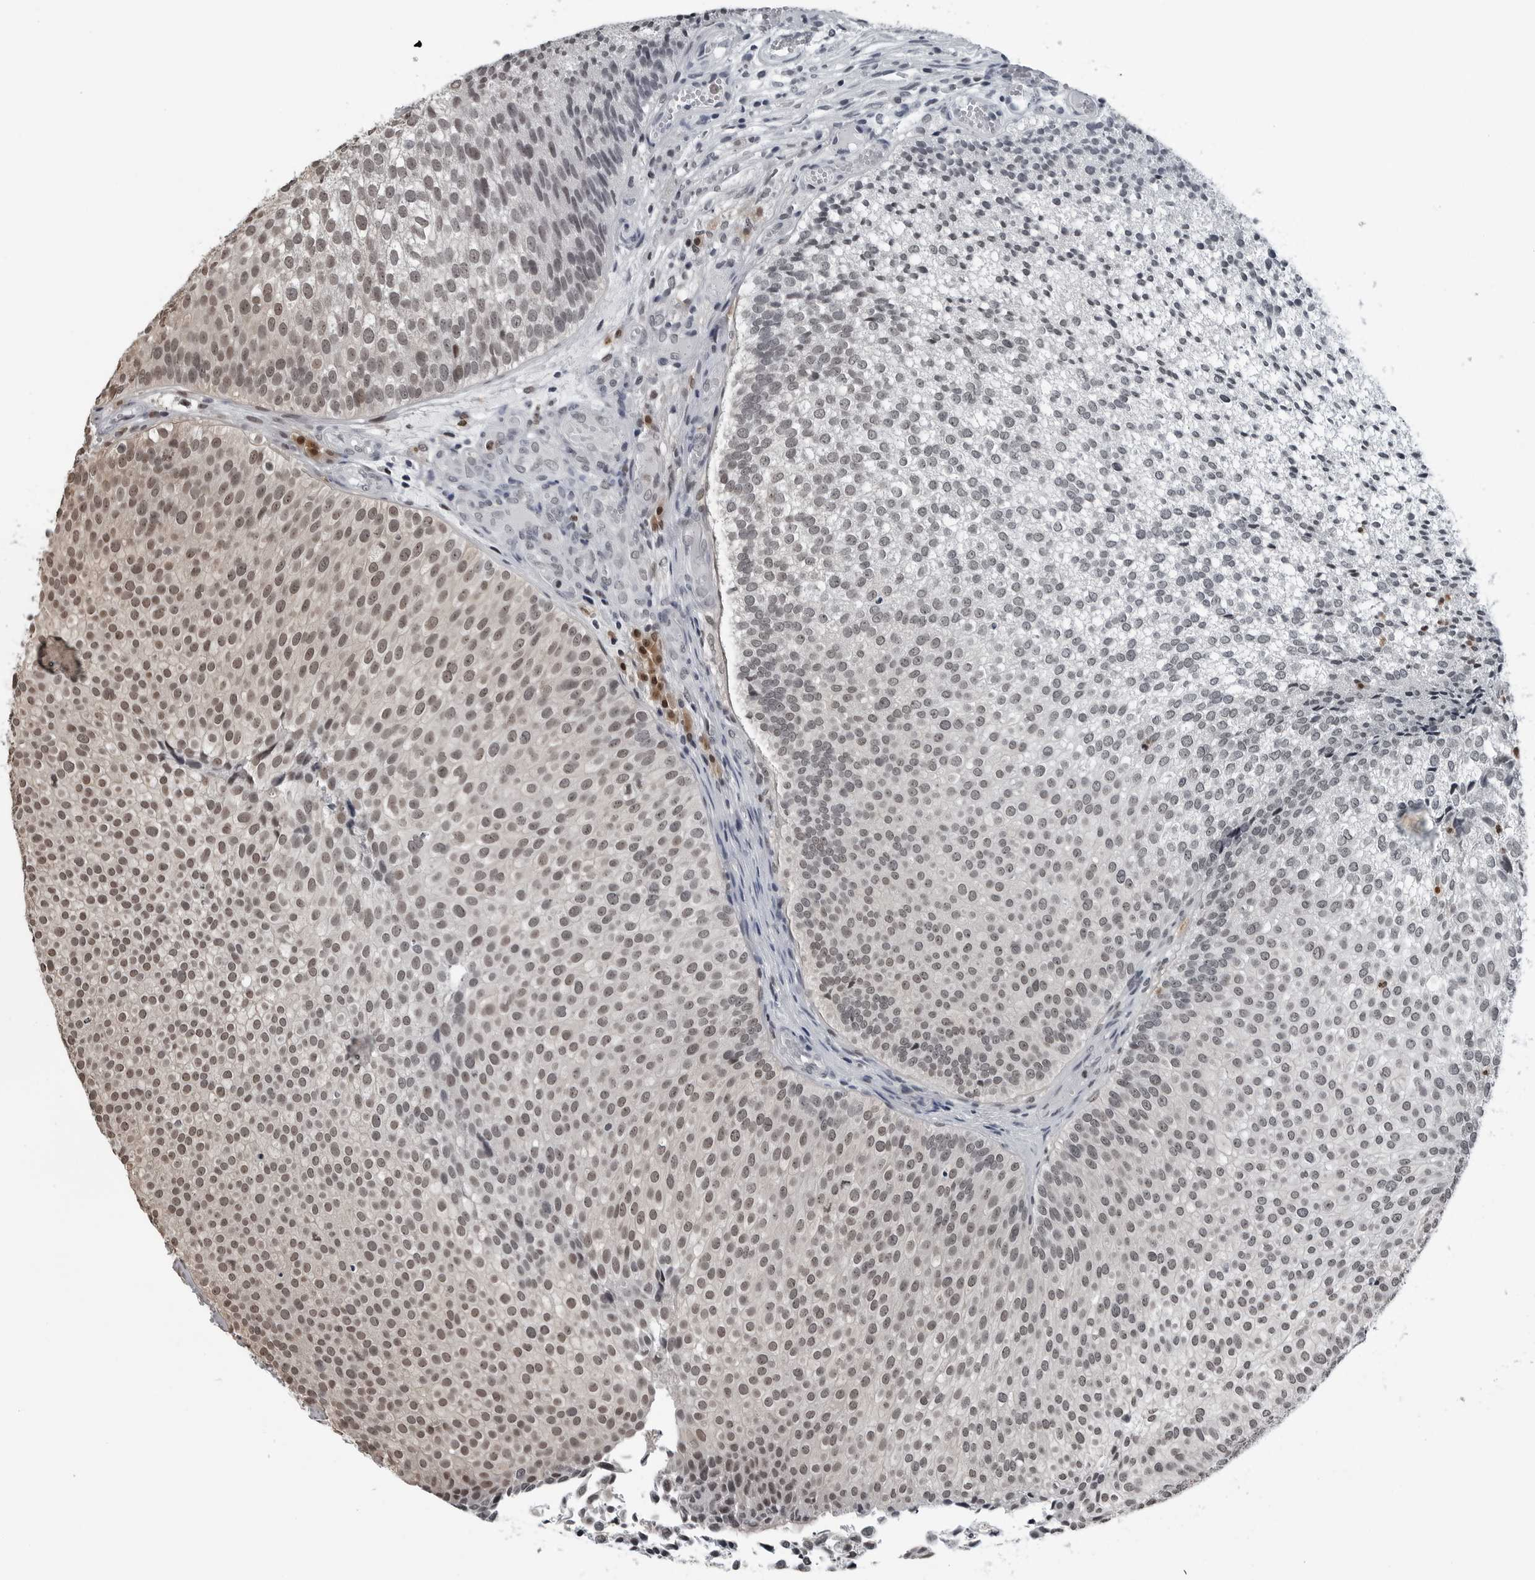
{"staining": {"intensity": "moderate", "quantity": "25%-75%", "location": "nuclear"}, "tissue": "urothelial cancer", "cell_type": "Tumor cells", "image_type": "cancer", "snomed": [{"axis": "morphology", "description": "Urothelial carcinoma, Low grade"}, {"axis": "topography", "description": "Urinary bladder"}], "caption": "This is an image of immunohistochemistry staining of low-grade urothelial carcinoma, which shows moderate staining in the nuclear of tumor cells.", "gene": "AKR1A1", "patient": {"sex": "male", "age": 86}}